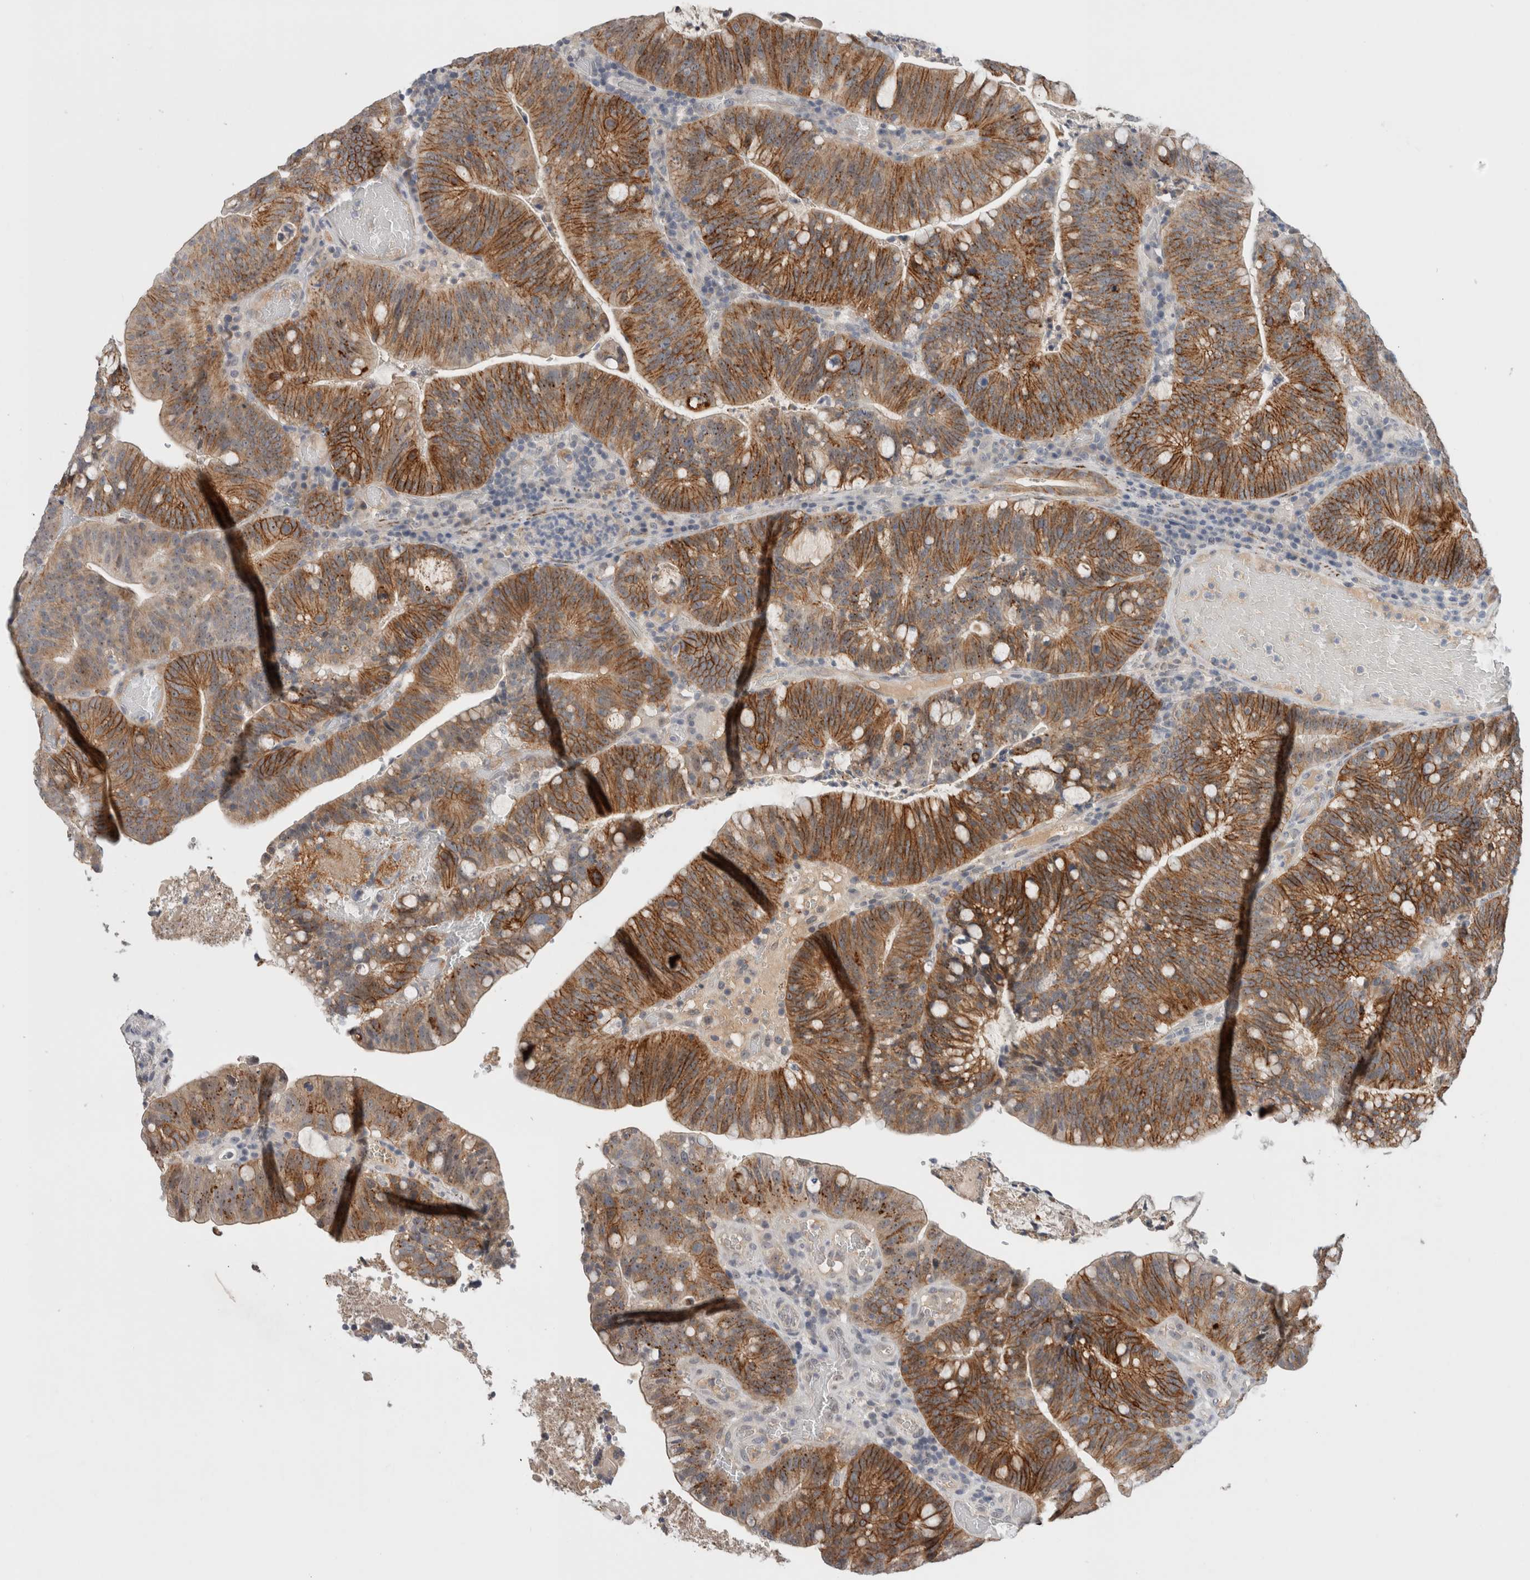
{"staining": {"intensity": "moderate", "quantity": ">75%", "location": "cytoplasmic/membranous,nuclear"}, "tissue": "colorectal cancer", "cell_type": "Tumor cells", "image_type": "cancer", "snomed": [{"axis": "morphology", "description": "Adenocarcinoma, NOS"}, {"axis": "topography", "description": "Colon"}], "caption": "There is medium levels of moderate cytoplasmic/membranous and nuclear expression in tumor cells of adenocarcinoma (colorectal), as demonstrated by immunohistochemical staining (brown color).", "gene": "HCN3", "patient": {"sex": "female", "age": 66}}